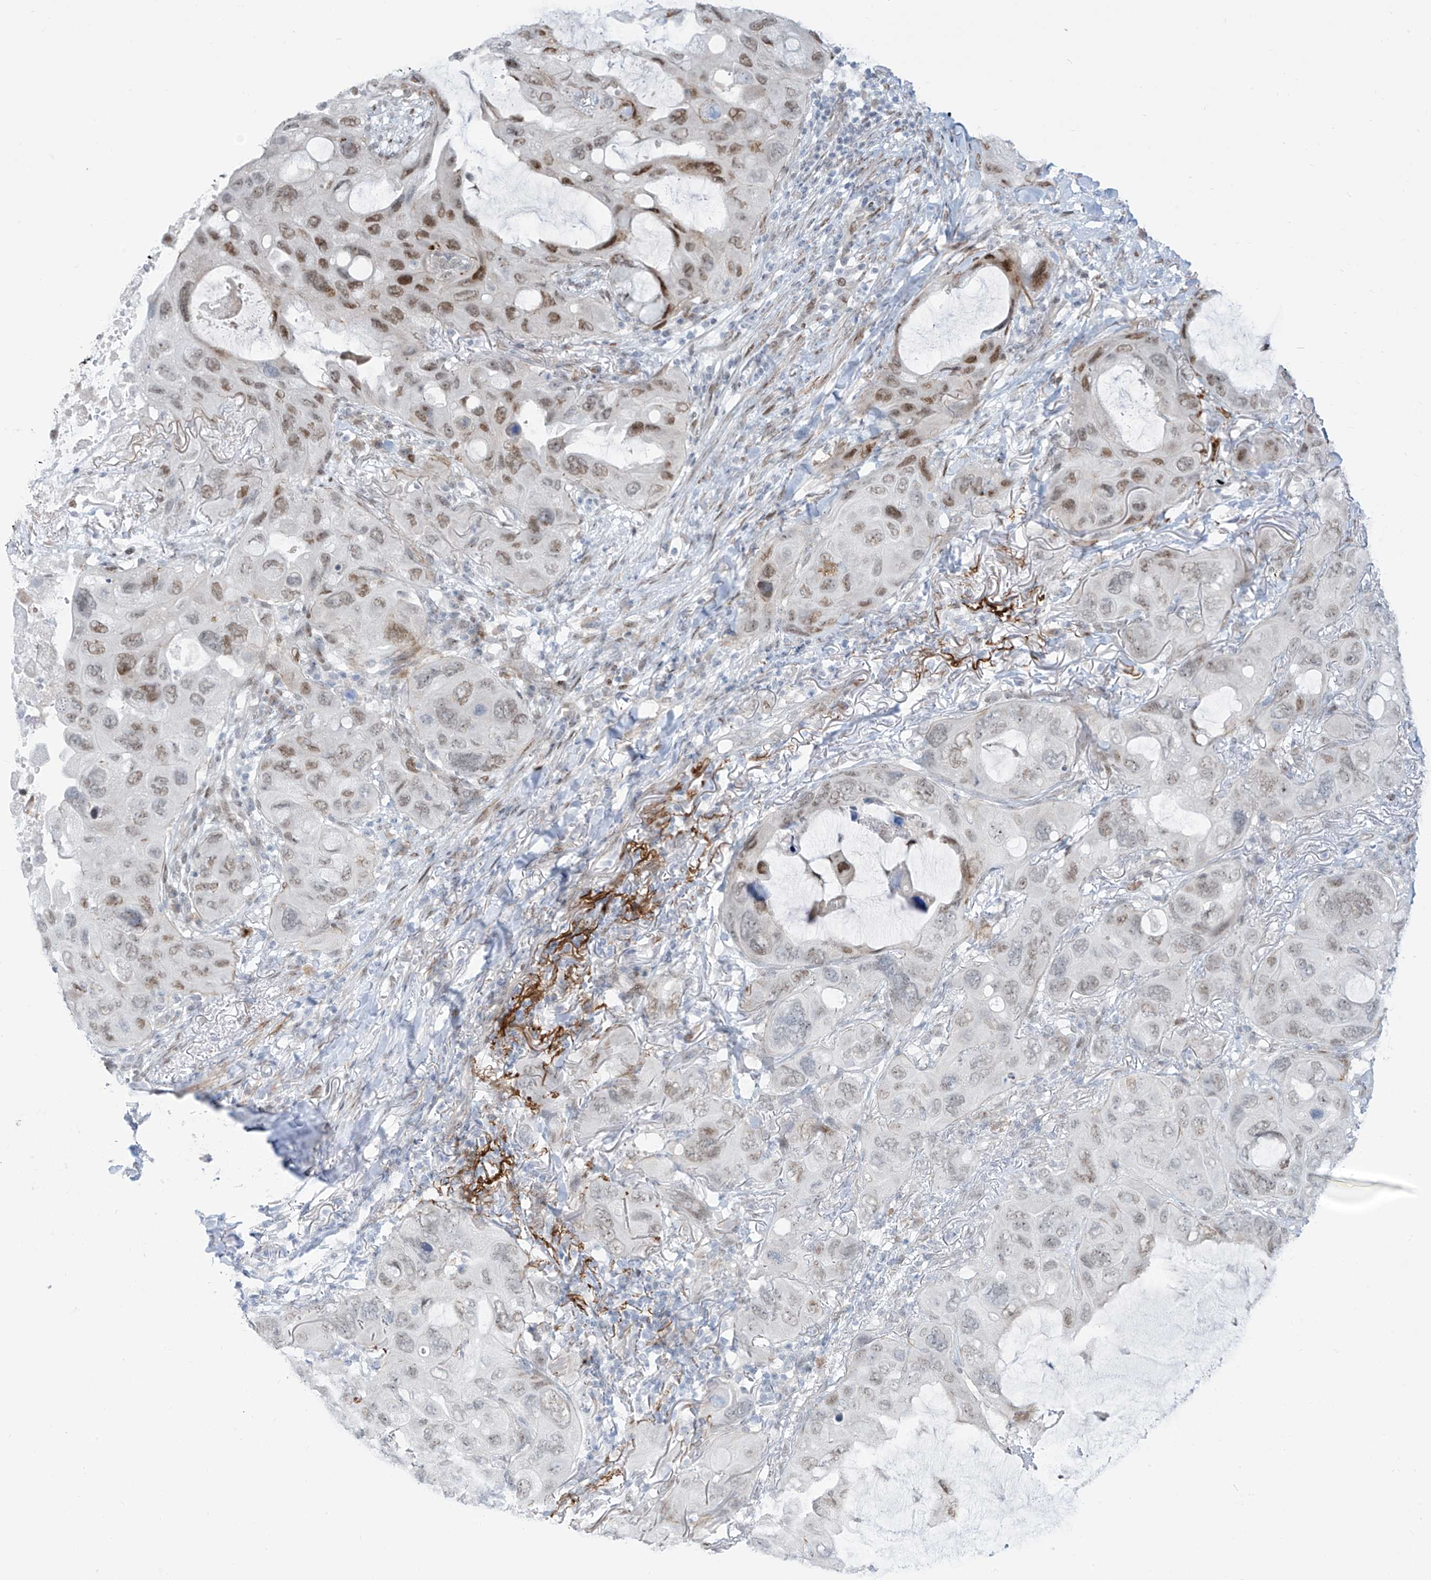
{"staining": {"intensity": "moderate", "quantity": "<25%", "location": "nuclear"}, "tissue": "lung cancer", "cell_type": "Tumor cells", "image_type": "cancer", "snomed": [{"axis": "morphology", "description": "Squamous cell carcinoma, NOS"}, {"axis": "topography", "description": "Lung"}], "caption": "Squamous cell carcinoma (lung) stained for a protein reveals moderate nuclear positivity in tumor cells.", "gene": "LIN9", "patient": {"sex": "female", "age": 73}}